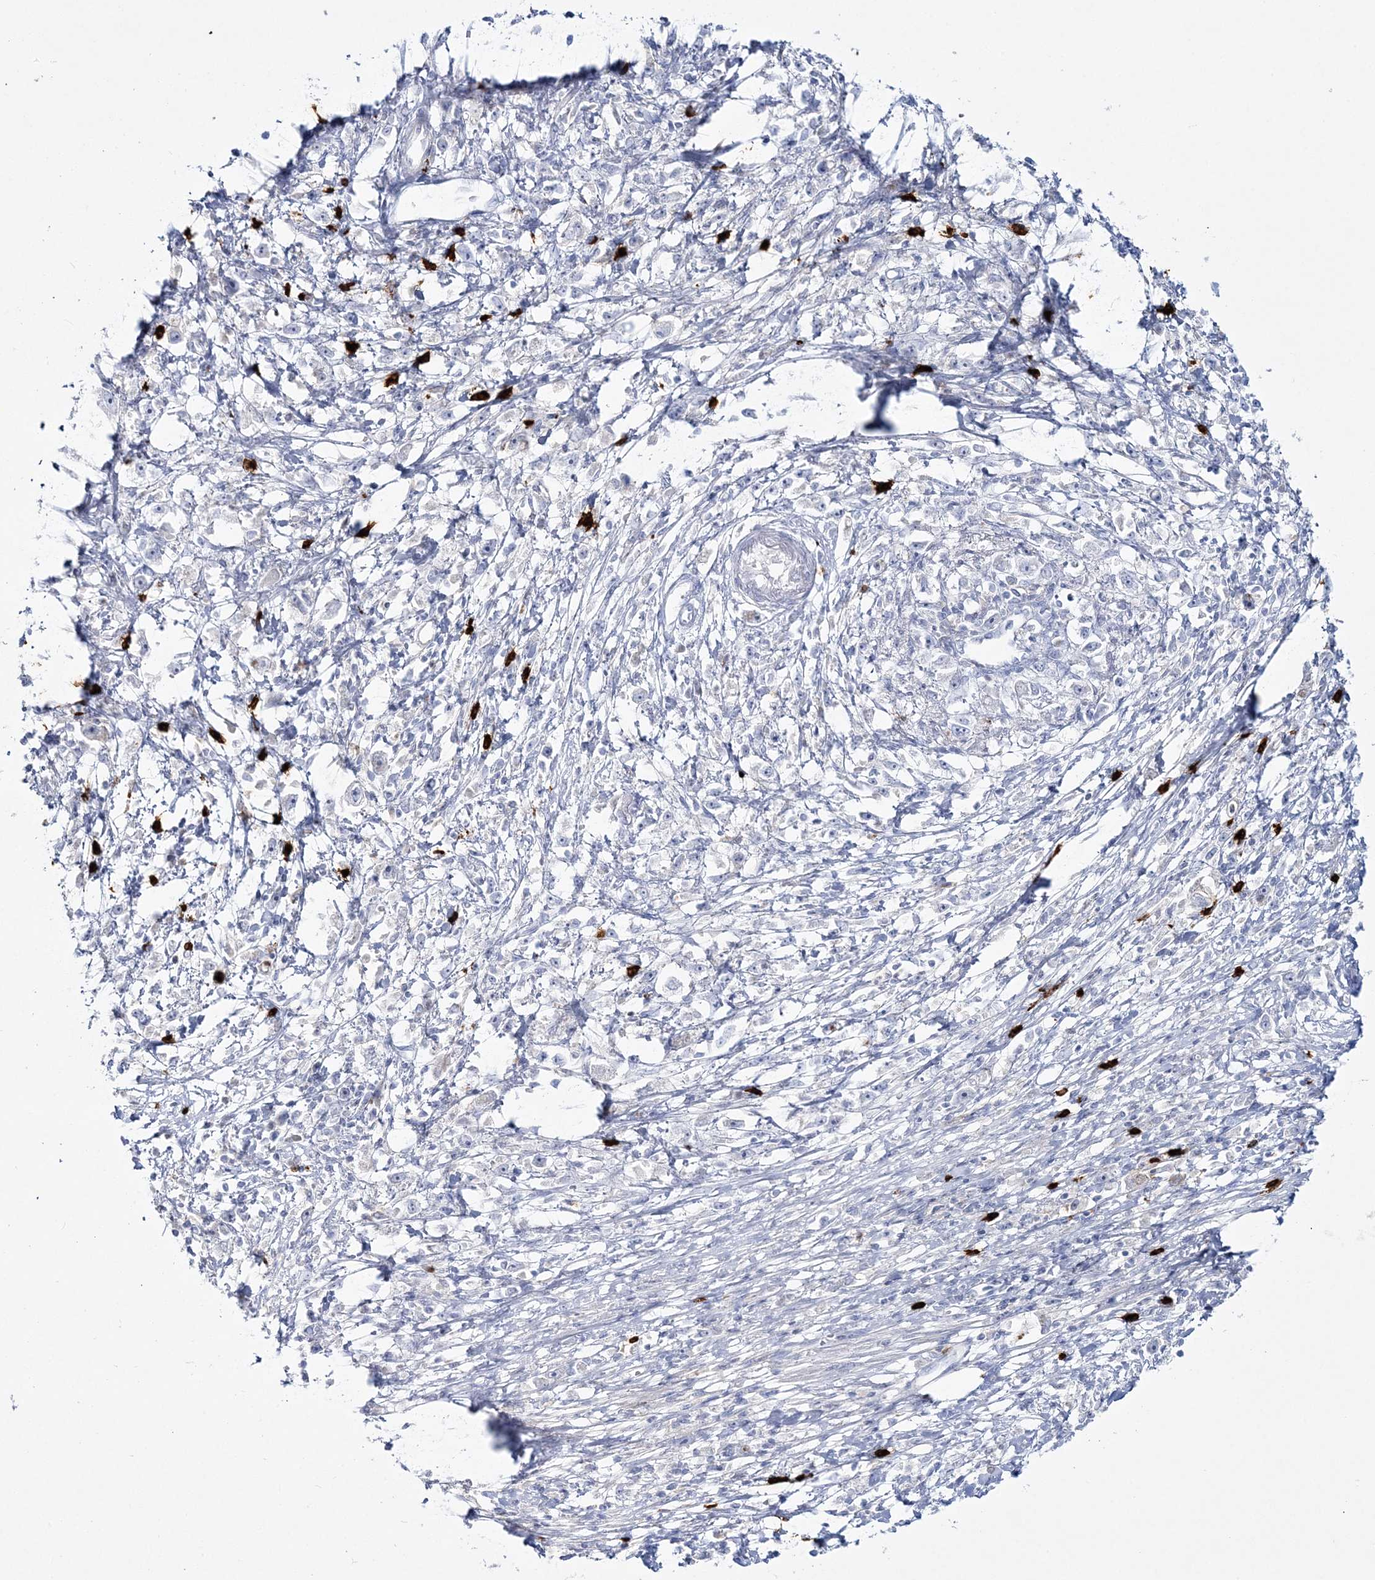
{"staining": {"intensity": "negative", "quantity": "none", "location": "none"}, "tissue": "stomach cancer", "cell_type": "Tumor cells", "image_type": "cancer", "snomed": [{"axis": "morphology", "description": "Adenocarcinoma, NOS"}, {"axis": "topography", "description": "Stomach"}], "caption": "There is no significant expression in tumor cells of stomach cancer (adenocarcinoma).", "gene": "WDSUB1", "patient": {"sex": "female", "age": 59}}